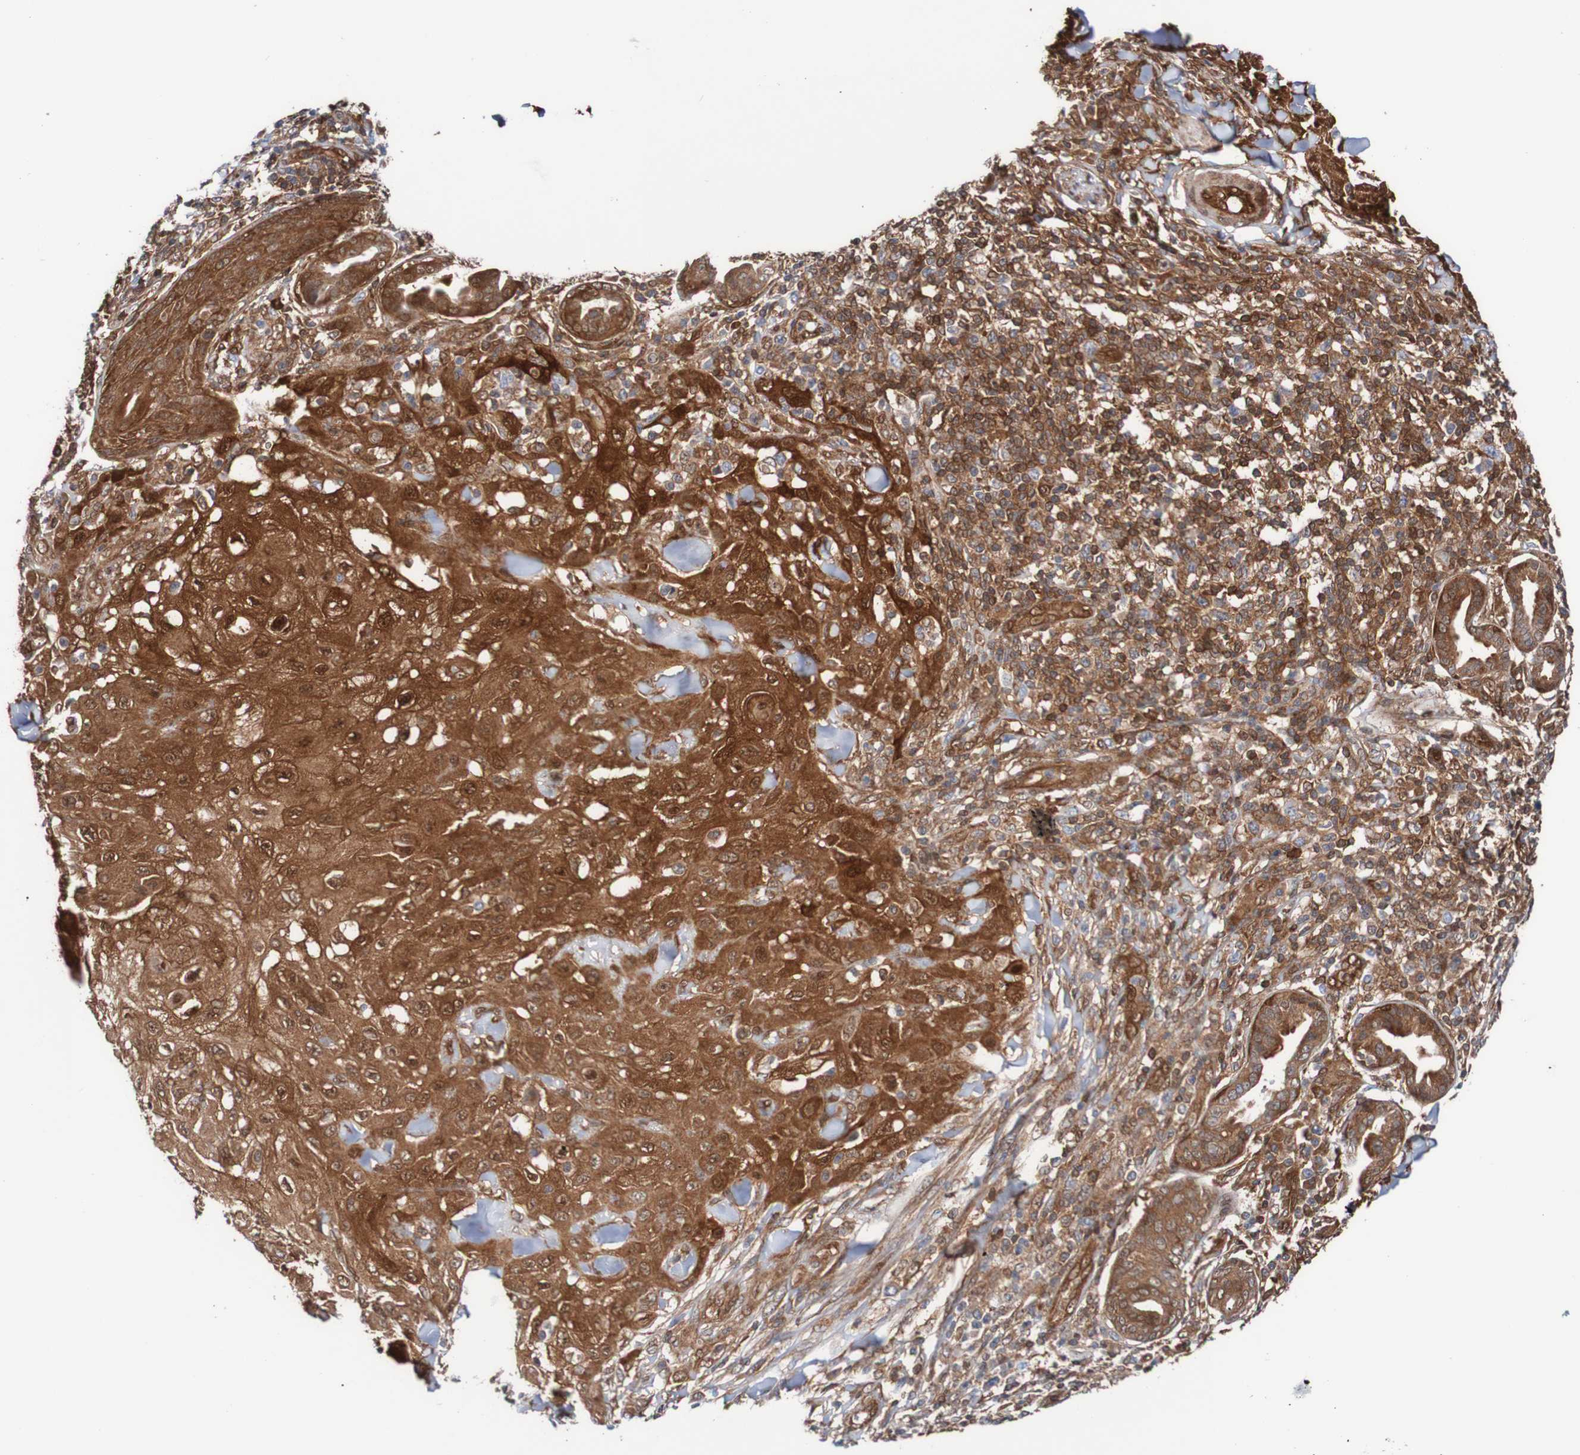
{"staining": {"intensity": "strong", "quantity": ">75%", "location": "cytoplasmic/membranous"}, "tissue": "skin cancer", "cell_type": "Tumor cells", "image_type": "cancer", "snomed": [{"axis": "morphology", "description": "Squamous cell carcinoma, NOS"}, {"axis": "topography", "description": "Skin"}], "caption": "Immunohistochemical staining of skin squamous cell carcinoma shows high levels of strong cytoplasmic/membranous protein expression in about >75% of tumor cells. The staining was performed using DAB (3,3'-diaminobenzidine), with brown indicating positive protein expression. Nuclei are stained blue with hematoxylin.", "gene": "RIGI", "patient": {"sex": "male", "age": 24}}